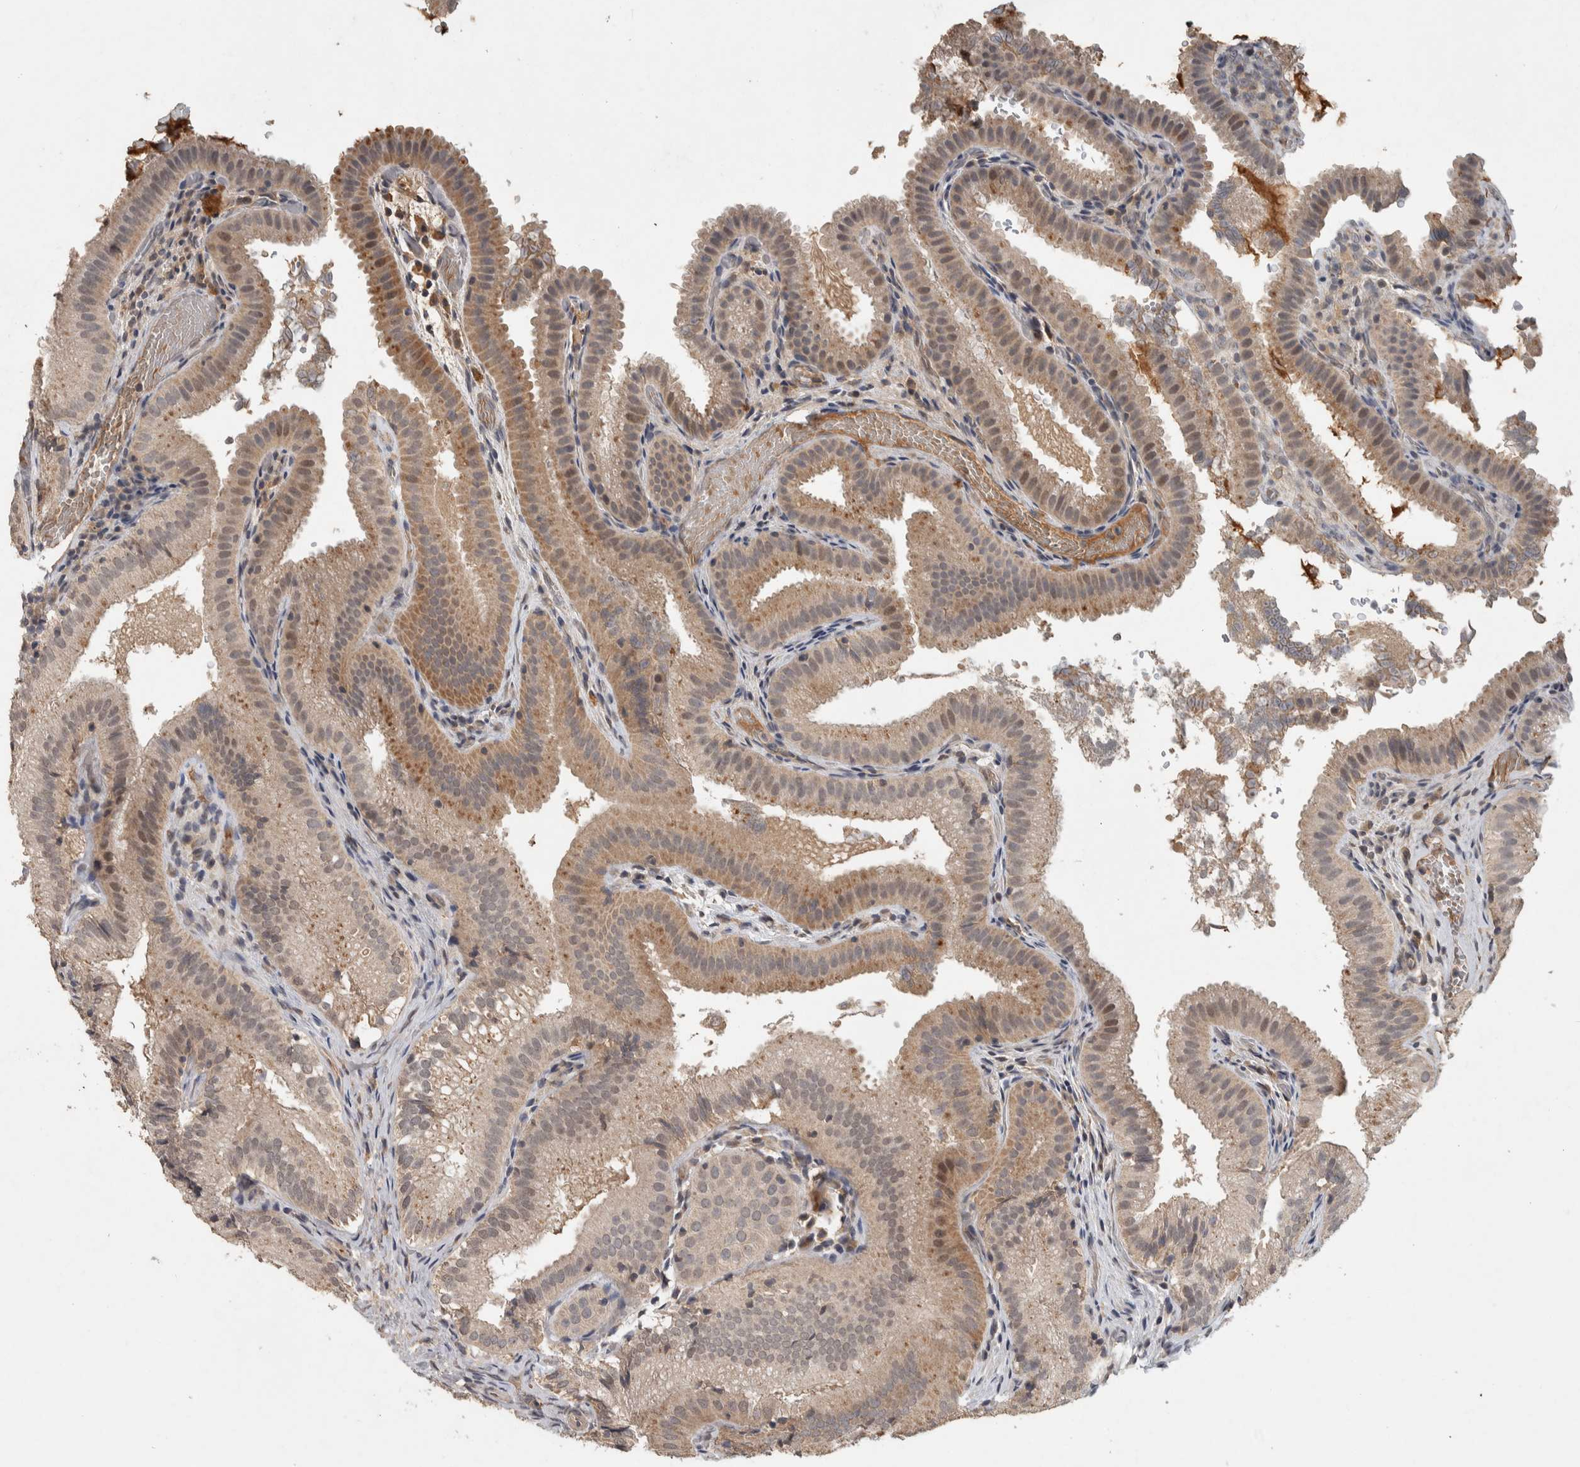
{"staining": {"intensity": "moderate", "quantity": "<25%", "location": "cytoplasmic/membranous,nuclear"}, "tissue": "gallbladder", "cell_type": "Glandular cells", "image_type": "normal", "snomed": [{"axis": "morphology", "description": "Normal tissue, NOS"}, {"axis": "topography", "description": "Gallbladder"}], "caption": "IHC micrograph of normal gallbladder: human gallbladder stained using immunohistochemistry demonstrates low levels of moderate protein expression localized specifically in the cytoplasmic/membranous,nuclear of glandular cells, appearing as a cytoplasmic/membranous,nuclear brown color.", "gene": "CHRM3", "patient": {"sex": "female", "age": 30}}